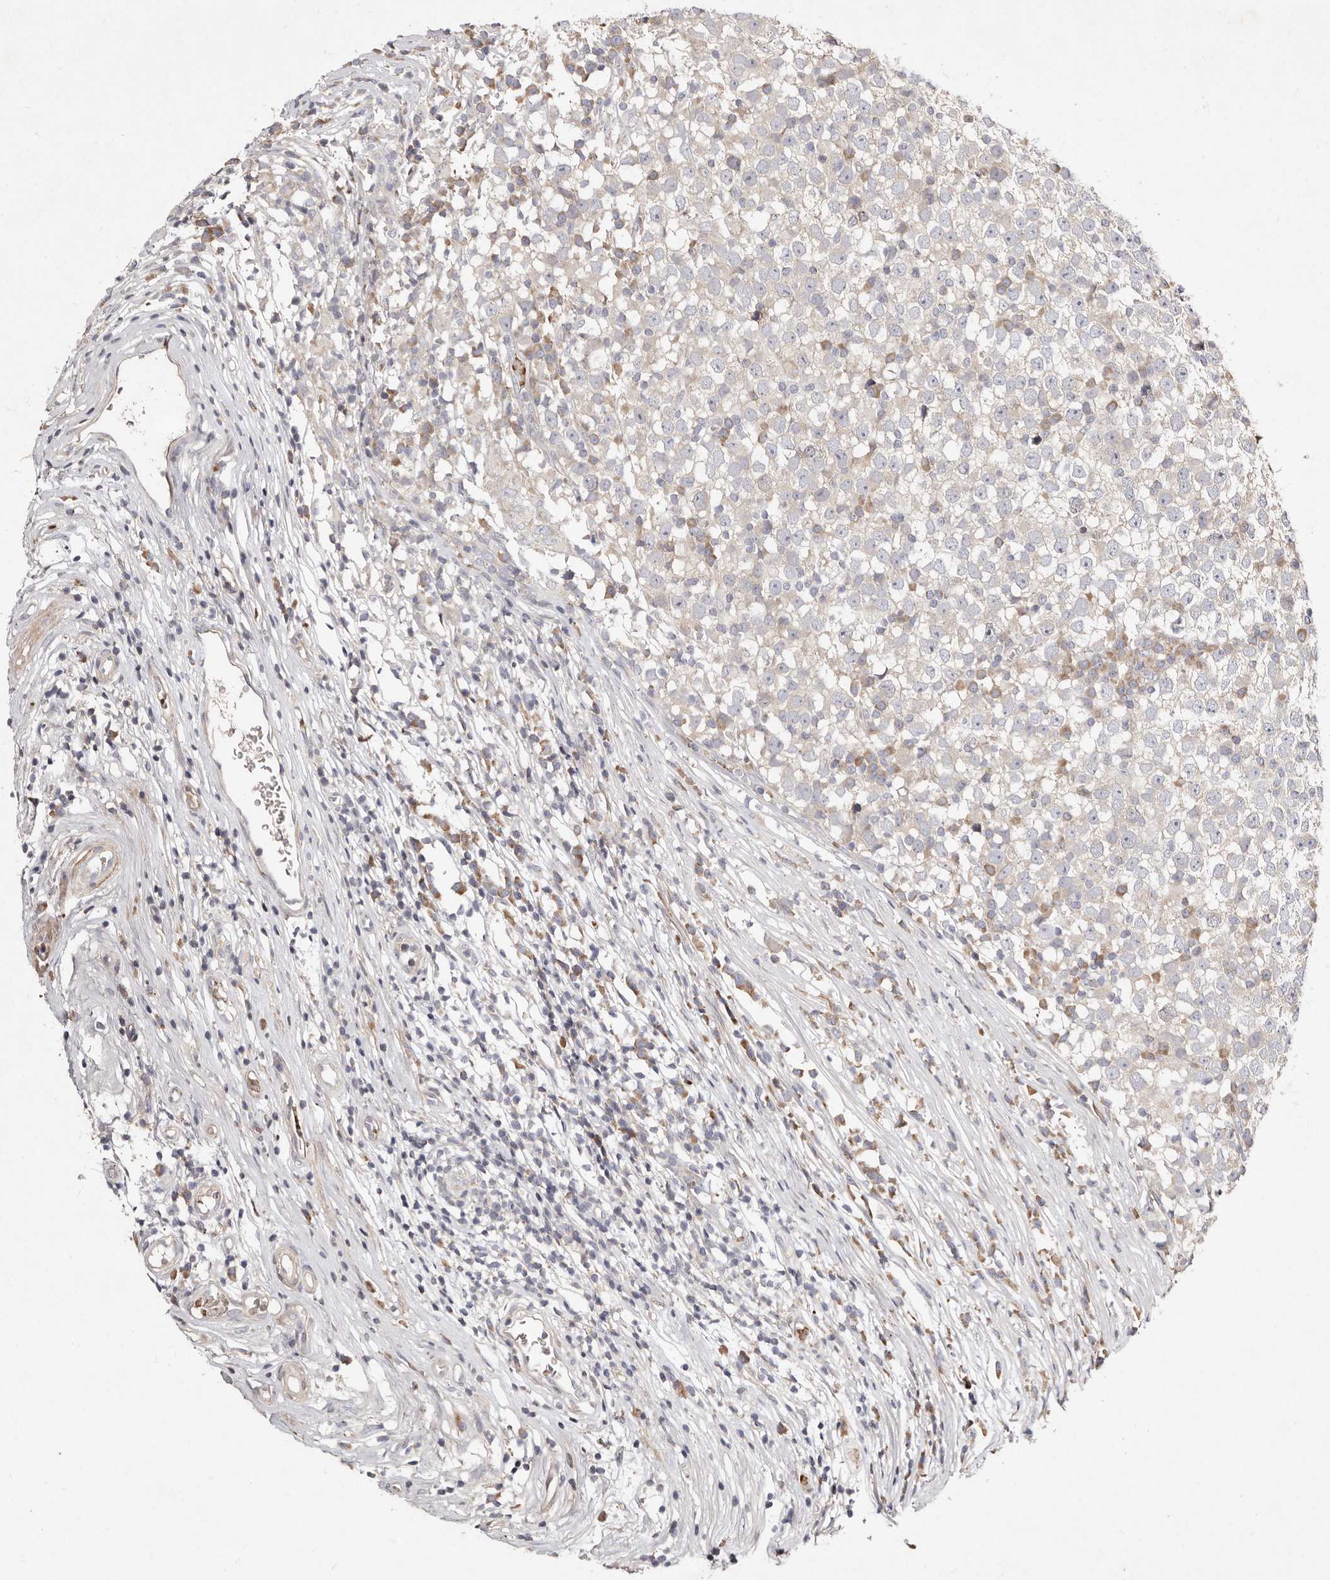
{"staining": {"intensity": "negative", "quantity": "none", "location": "none"}, "tissue": "testis cancer", "cell_type": "Tumor cells", "image_type": "cancer", "snomed": [{"axis": "morphology", "description": "Seminoma, NOS"}, {"axis": "topography", "description": "Testis"}], "caption": "This is a histopathology image of immunohistochemistry (IHC) staining of testis cancer, which shows no positivity in tumor cells.", "gene": "SLC25A20", "patient": {"sex": "male", "age": 65}}